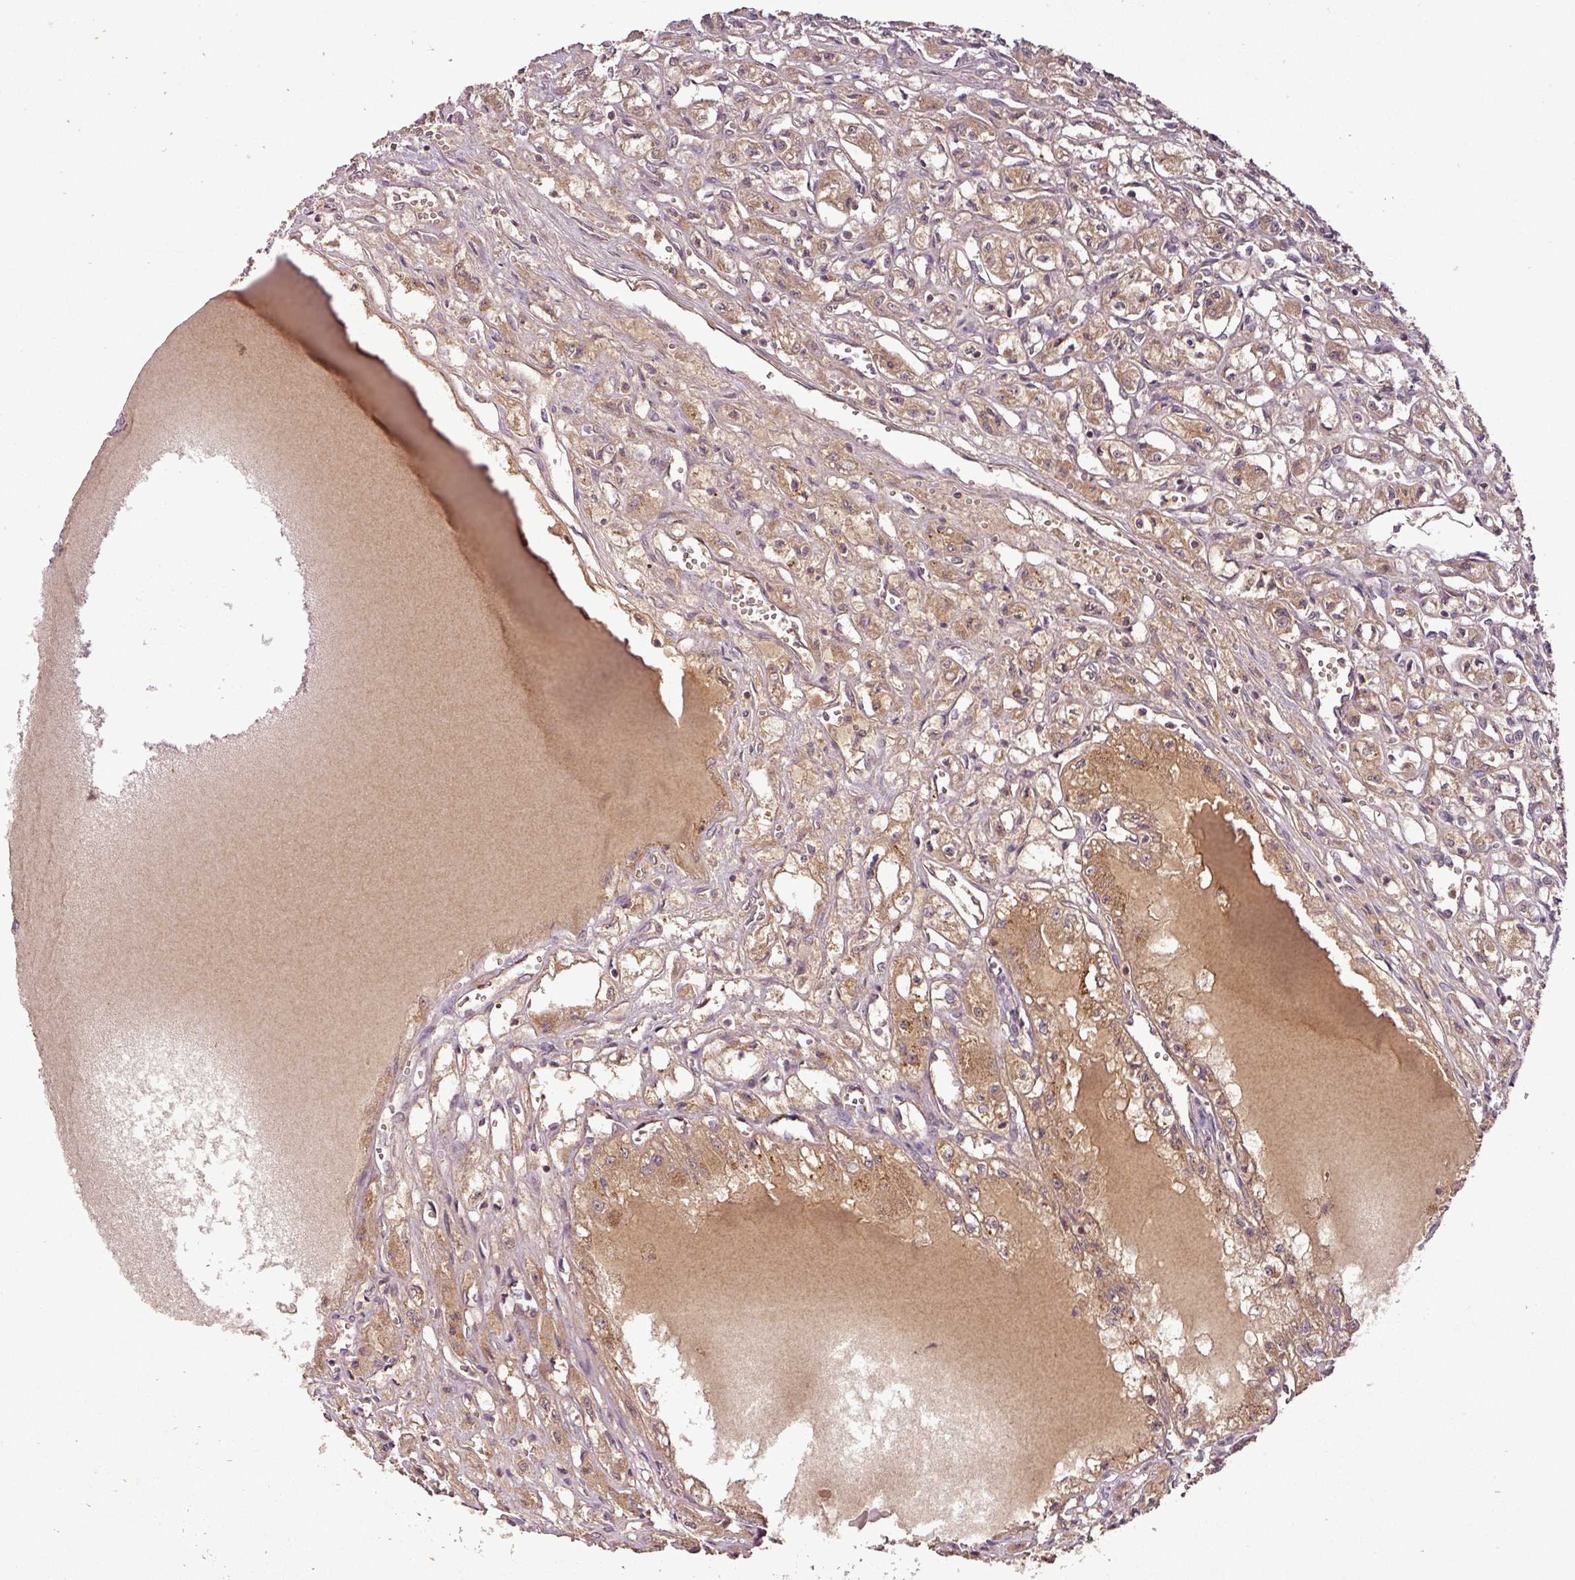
{"staining": {"intensity": "moderate", "quantity": "25%-75%", "location": "cytoplasmic/membranous"}, "tissue": "renal cancer", "cell_type": "Tumor cells", "image_type": "cancer", "snomed": [{"axis": "morphology", "description": "Adenocarcinoma, NOS"}, {"axis": "topography", "description": "Kidney"}], "caption": "Moderate cytoplasmic/membranous protein positivity is present in approximately 25%-75% of tumor cells in renal cancer.", "gene": "FAIM", "patient": {"sex": "male", "age": 56}}